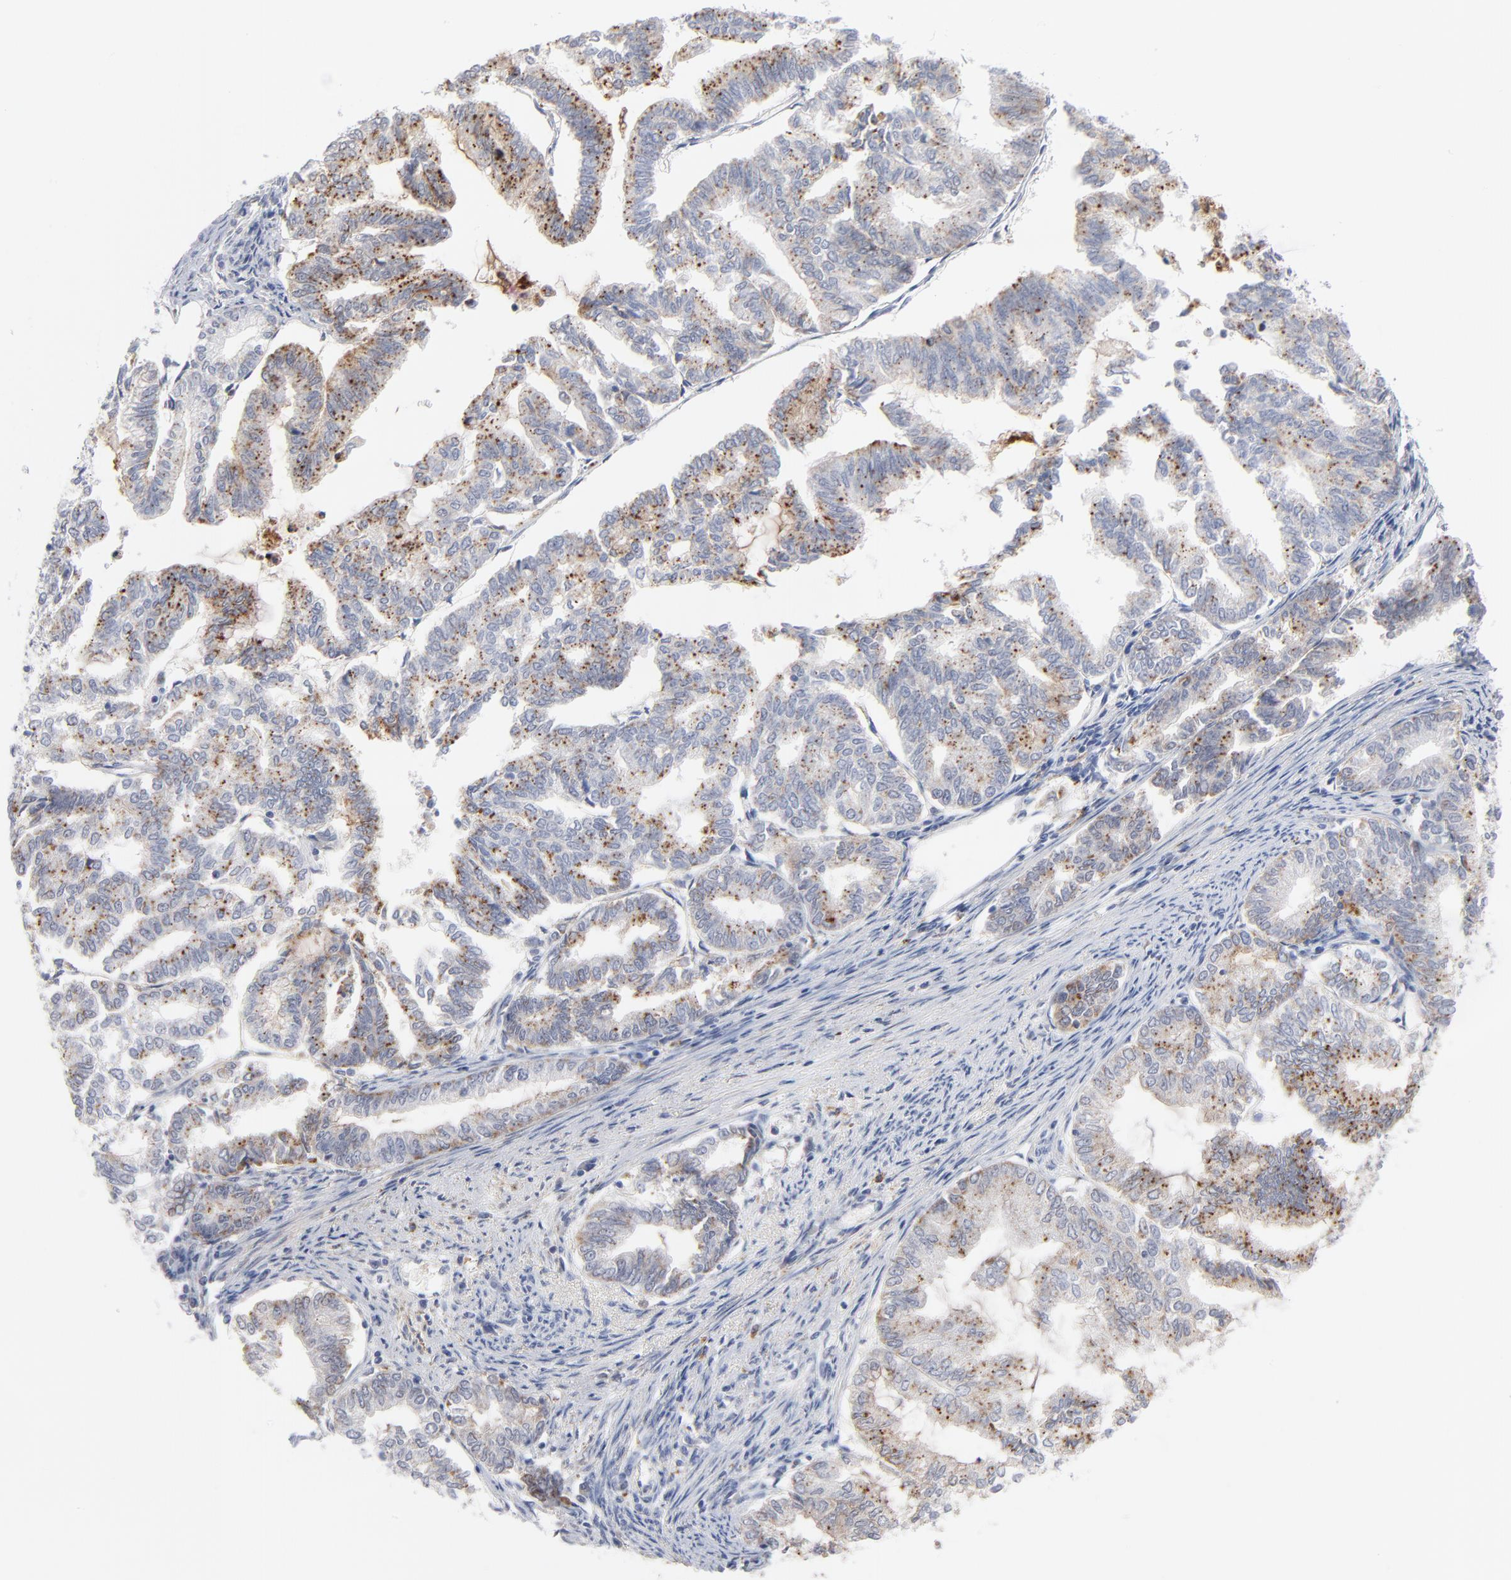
{"staining": {"intensity": "moderate", "quantity": ">75%", "location": "cytoplasmic/membranous"}, "tissue": "endometrial cancer", "cell_type": "Tumor cells", "image_type": "cancer", "snomed": [{"axis": "morphology", "description": "Adenocarcinoma, NOS"}, {"axis": "topography", "description": "Endometrium"}], "caption": "High-power microscopy captured an immunohistochemistry (IHC) image of endometrial cancer, revealing moderate cytoplasmic/membranous staining in about >75% of tumor cells.", "gene": "LTBP2", "patient": {"sex": "female", "age": 79}}